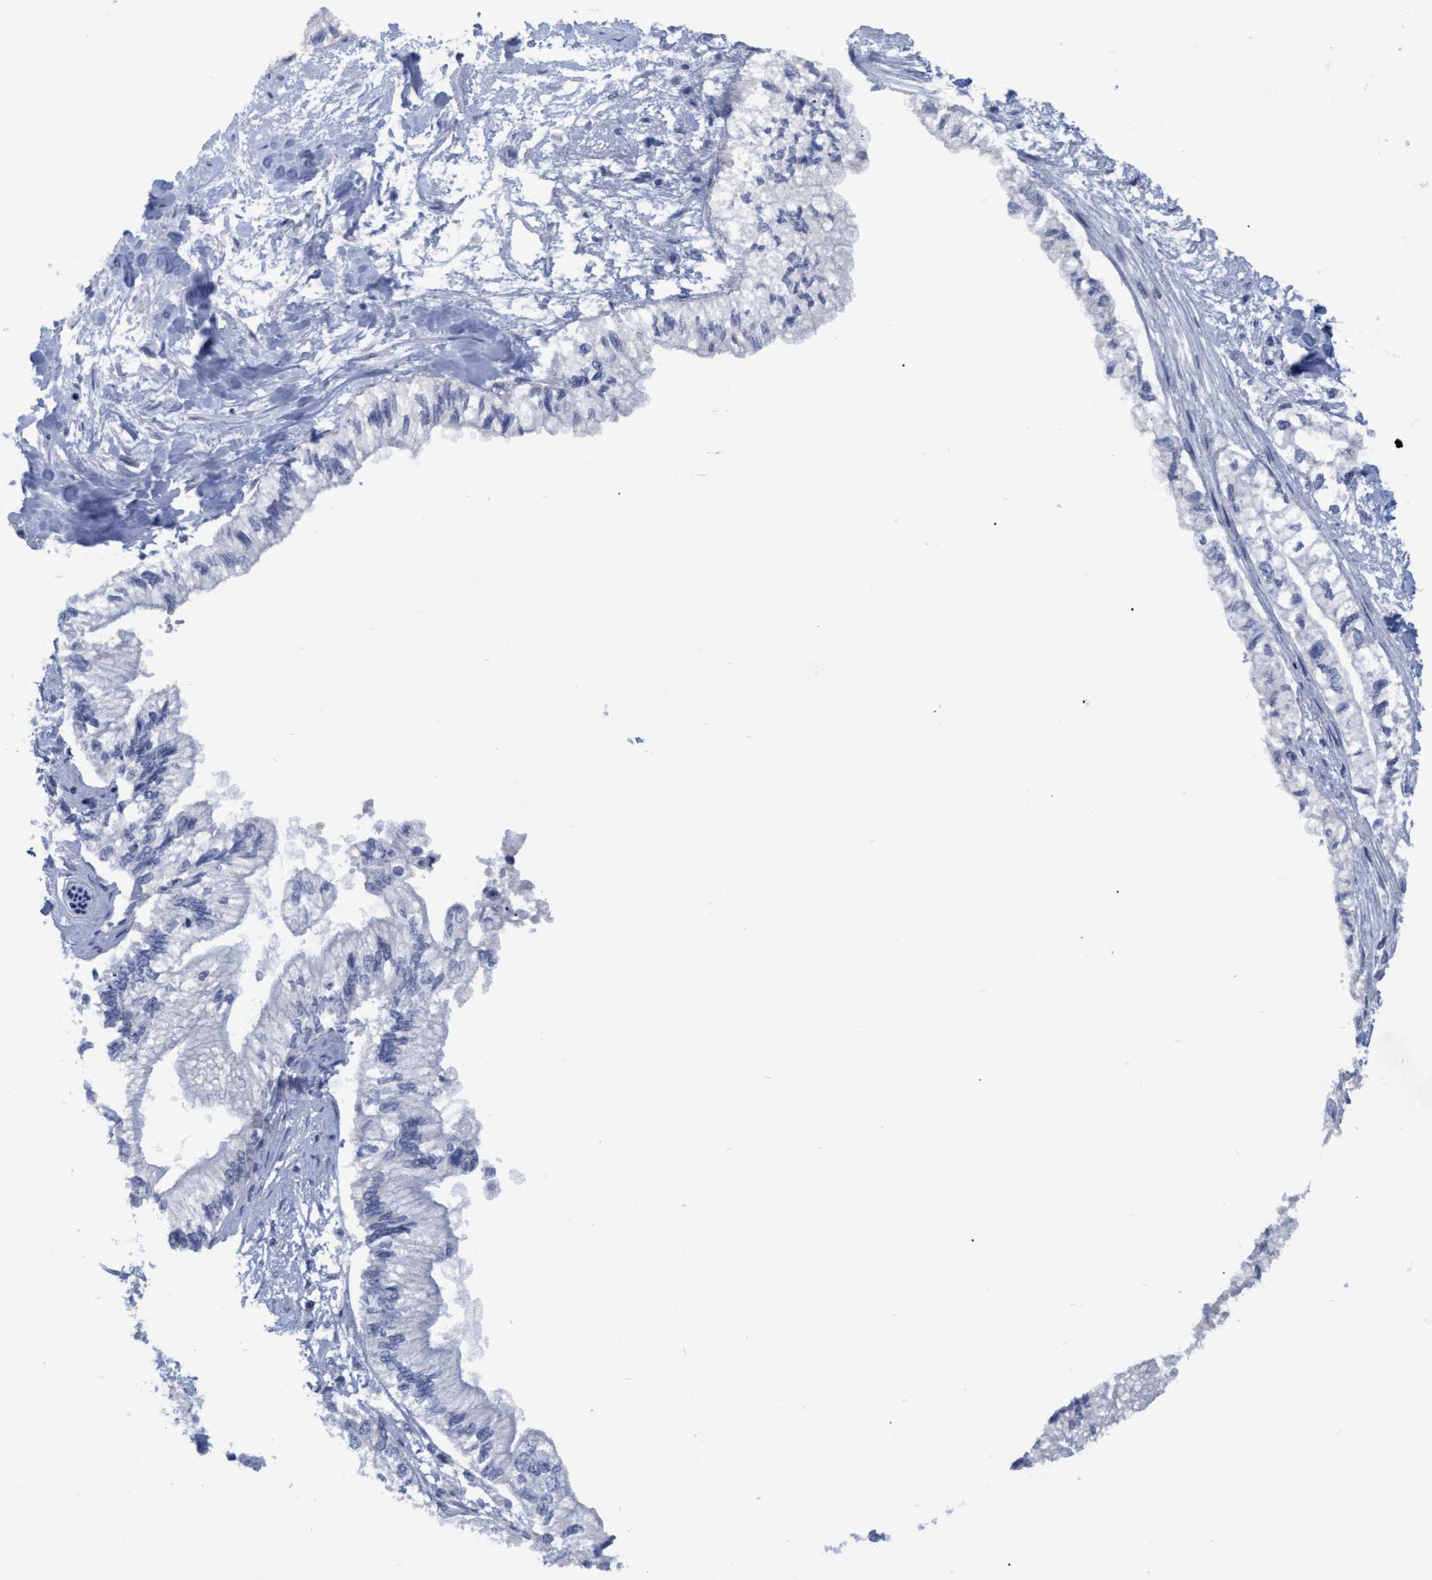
{"staining": {"intensity": "negative", "quantity": "none", "location": "none"}, "tissue": "pancreatic cancer", "cell_type": "Tumor cells", "image_type": "cancer", "snomed": [{"axis": "morphology", "description": "Adenocarcinoma, NOS"}, {"axis": "topography", "description": "Pancreas"}], "caption": "An immunohistochemistry photomicrograph of adenocarcinoma (pancreatic) is shown. There is no staining in tumor cells of adenocarcinoma (pancreatic).", "gene": "SSTR3", "patient": {"sex": "male", "age": 79}}